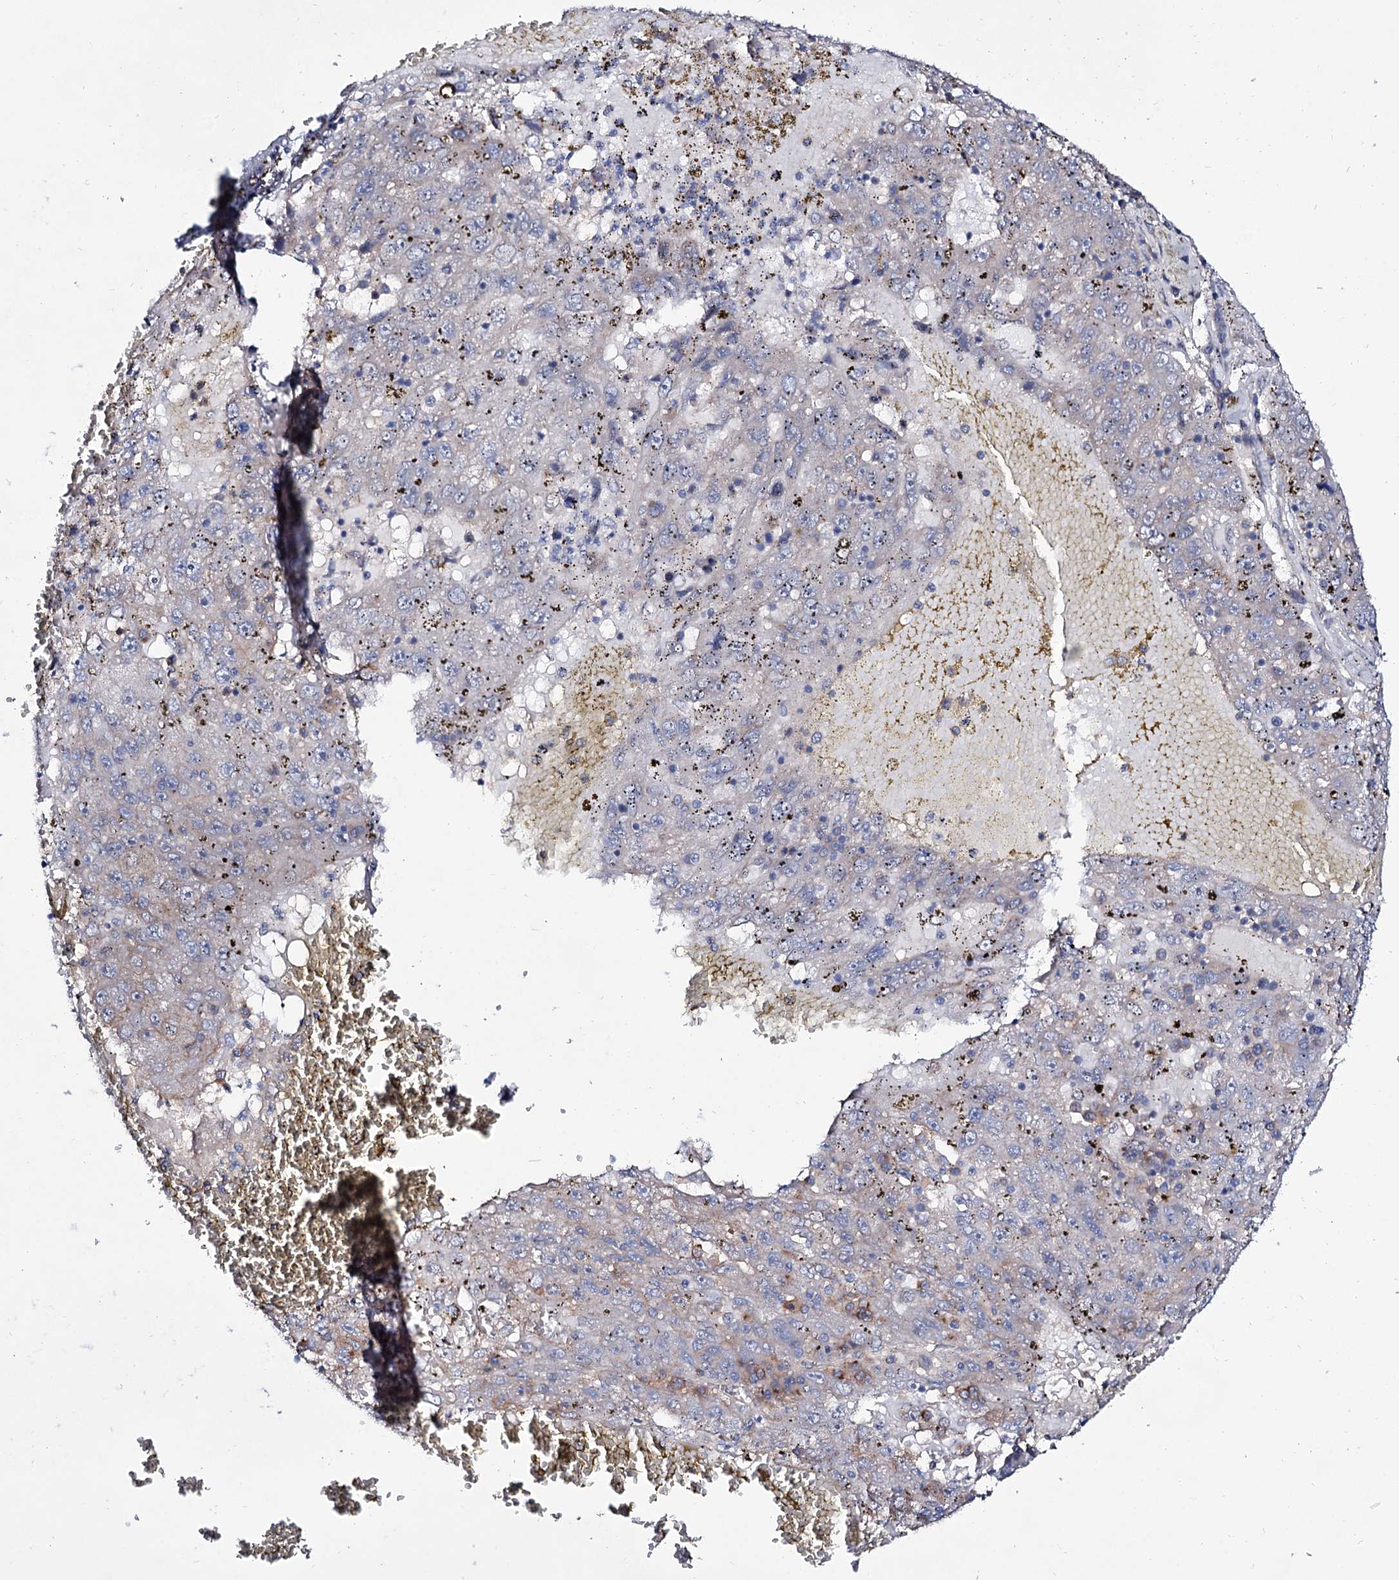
{"staining": {"intensity": "negative", "quantity": "none", "location": "none"}, "tissue": "liver cancer", "cell_type": "Tumor cells", "image_type": "cancer", "snomed": [{"axis": "morphology", "description": "Carcinoma, Hepatocellular, NOS"}, {"axis": "topography", "description": "Liver"}], "caption": "DAB (3,3'-diaminobenzidine) immunohistochemical staining of liver cancer reveals no significant expression in tumor cells. (DAB (3,3'-diaminobenzidine) immunohistochemistry visualized using brightfield microscopy, high magnification).", "gene": "SEC24A", "patient": {"sex": "male", "age": 49}}